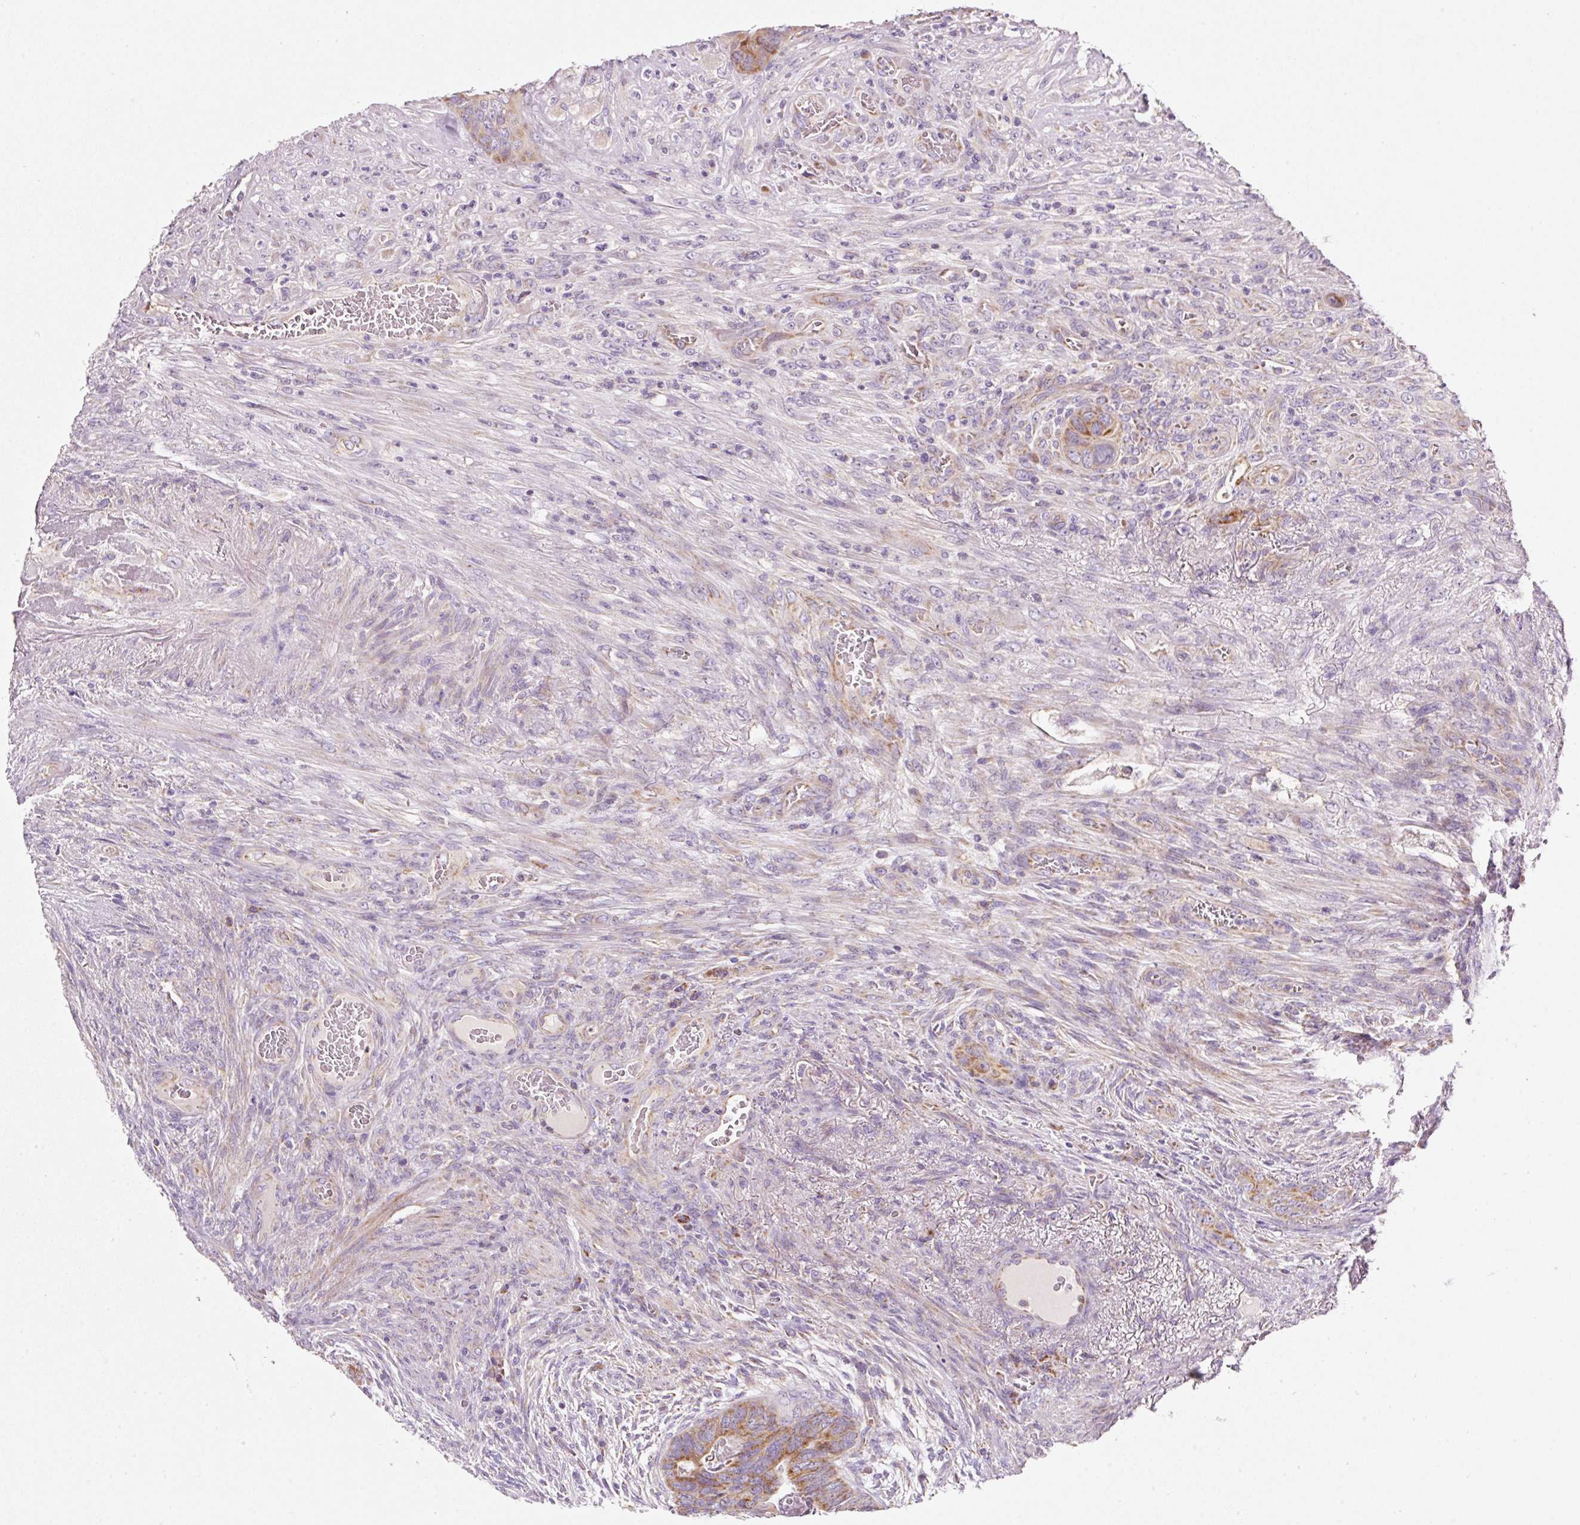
{"staining": {"intensity": "moderate", "quantity": ">75%", "location": "cytoplasmic/membranous"}, "tissue": "colorectal cancer", "cell_type": "Tumor cells", "image_type": "cancer", "snomed": [{"axis": "morphology", "description": "Adenocarcinoma, NOS"}, {"axis": "topography", "description": "Rectum"}], "caption": "Immunohistochemistry (IHC) staining of colorectal adenocarcinoma, which displays medium levels of moderate cytoplasmic/membranous positivity in about >75% of tumor cells indicating moderate cytoplasmic/membranous protein staining. The staining was performed using DAB (3,3'-diaminobenzidine) (brown) for protein detection and nuclei were counterstained in hematoxylin (blue).", "gene": "NDUFA1", "patient": {"sex": "female", "age": 78}}